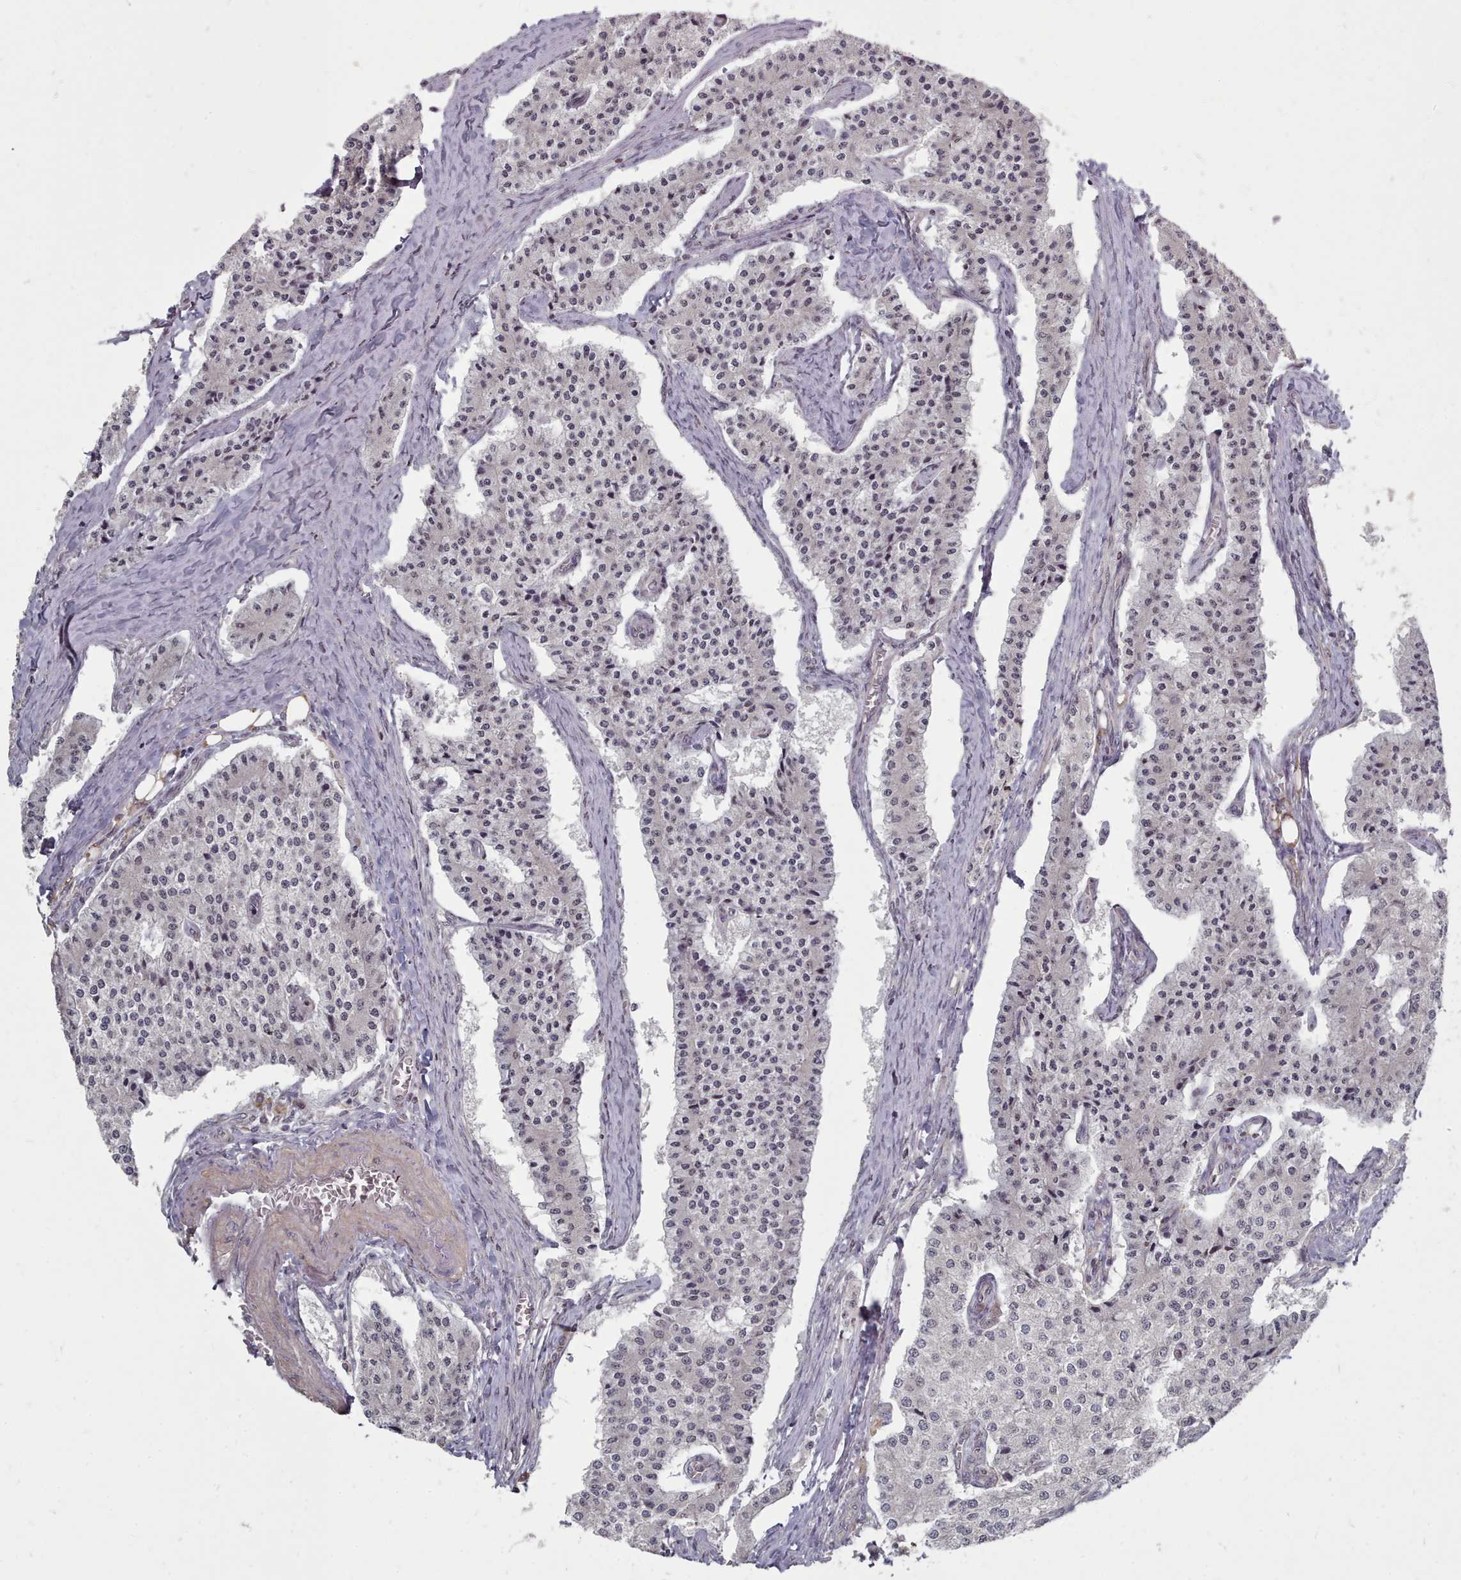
{"staining": {"intensity": "negative", "quantity": "none", "location": "none"}, "tissue": "carcinoid", "cell_type": "Tumor cells", "image_type": "cancer", "snomed": [{"axis": "morphology", "description": "Carcinoid, malignant, NOS"}, {"axis": "topography", "description": "Colon"}], "caption": "Tumor cells show no significant expression in carcinoid.", "gene": "ACKR3", "patient": {"sex": "female", "age": 52}}